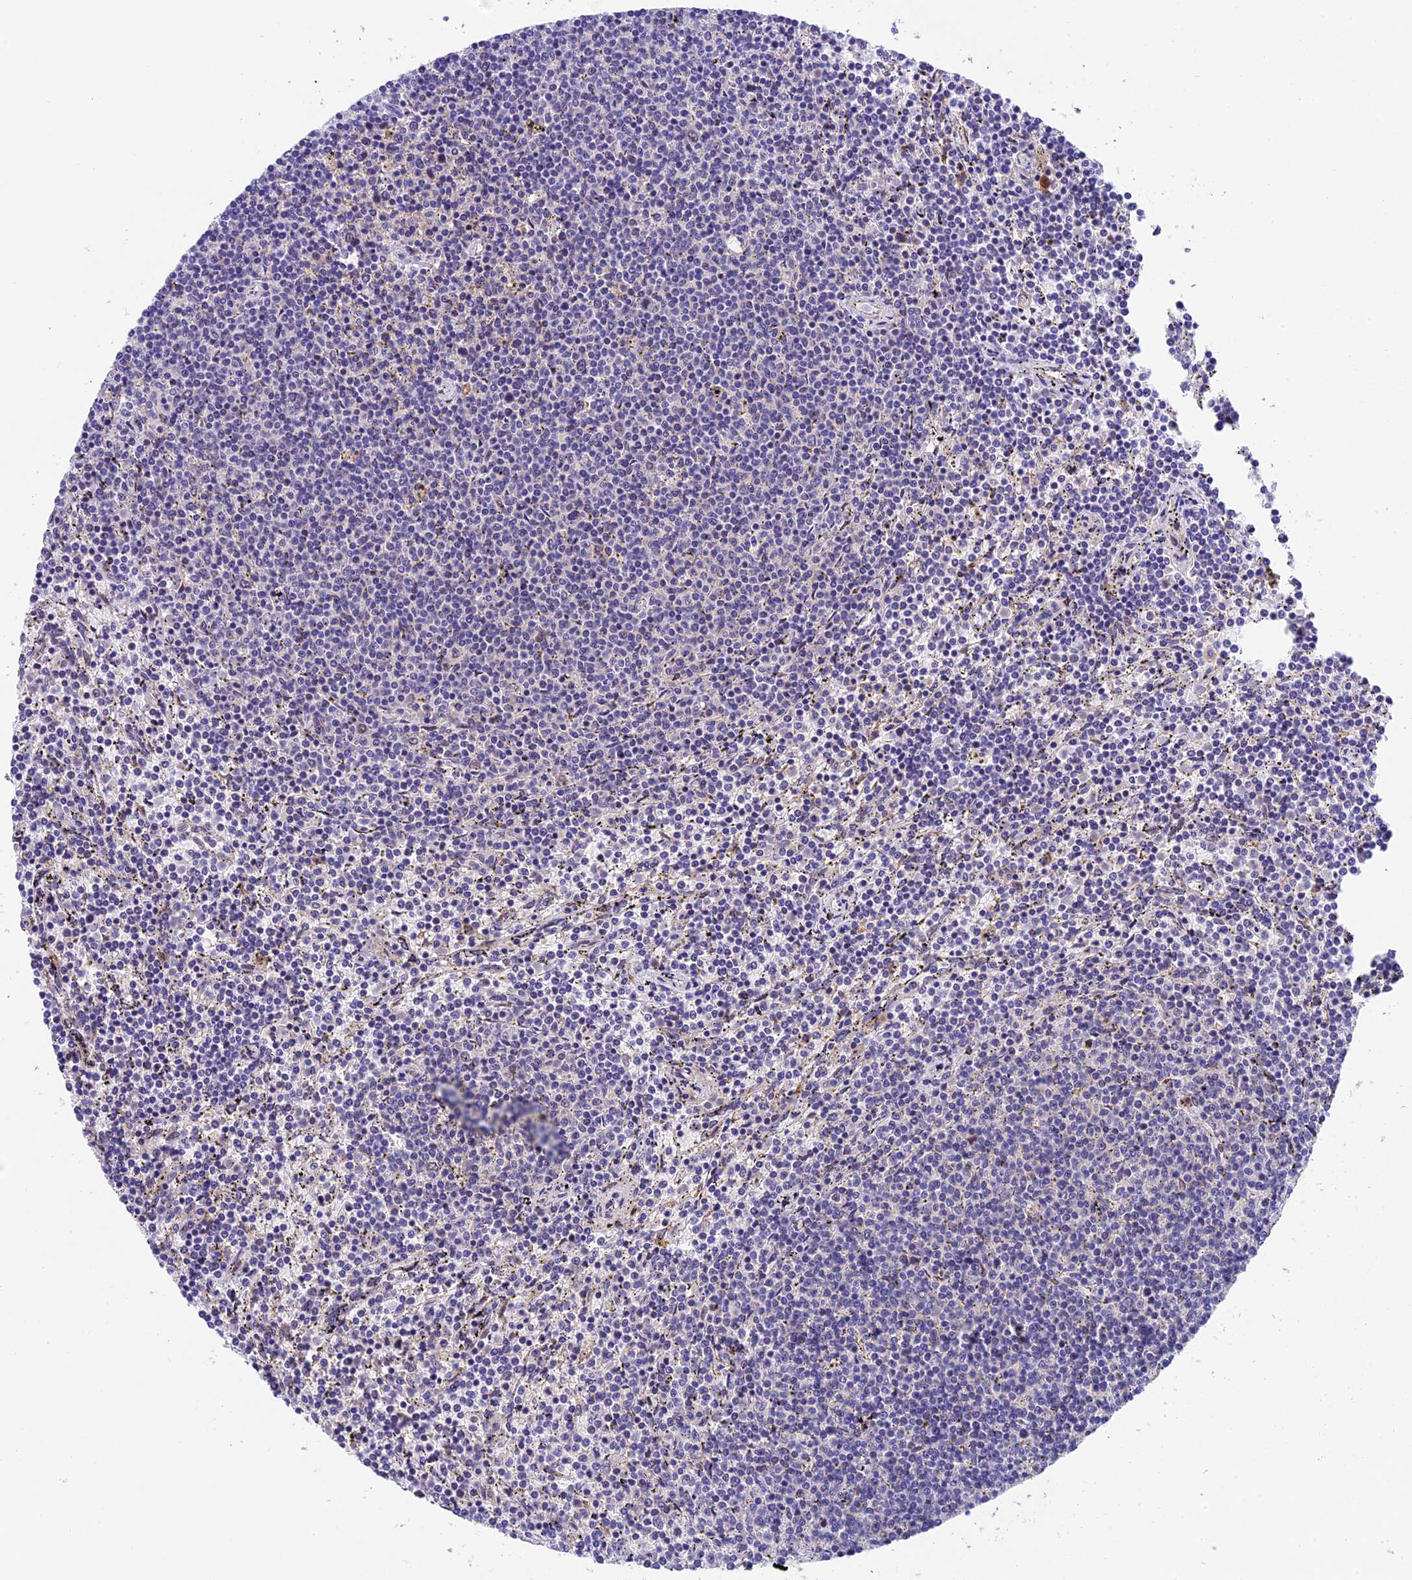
{"staining": {"intensity": "negative", "quantity": "none", "location": "none"}, "tissue": "lymphoma", "cell_type": "Tumor cells", "image_type": "cancer", "snomed": [{"axis": "morphology", "description": "Malignant lymphoma, non-Hodgkin's type, Low grade"}, {"axis": "topography", "description": "Spleen"}], "caption": "Immunohistochemical staining of human lymphoma exhibits no significant staining in tumor cells.", "gene": "CCSER1", "patient": {"sex": "female", "age": 50}}